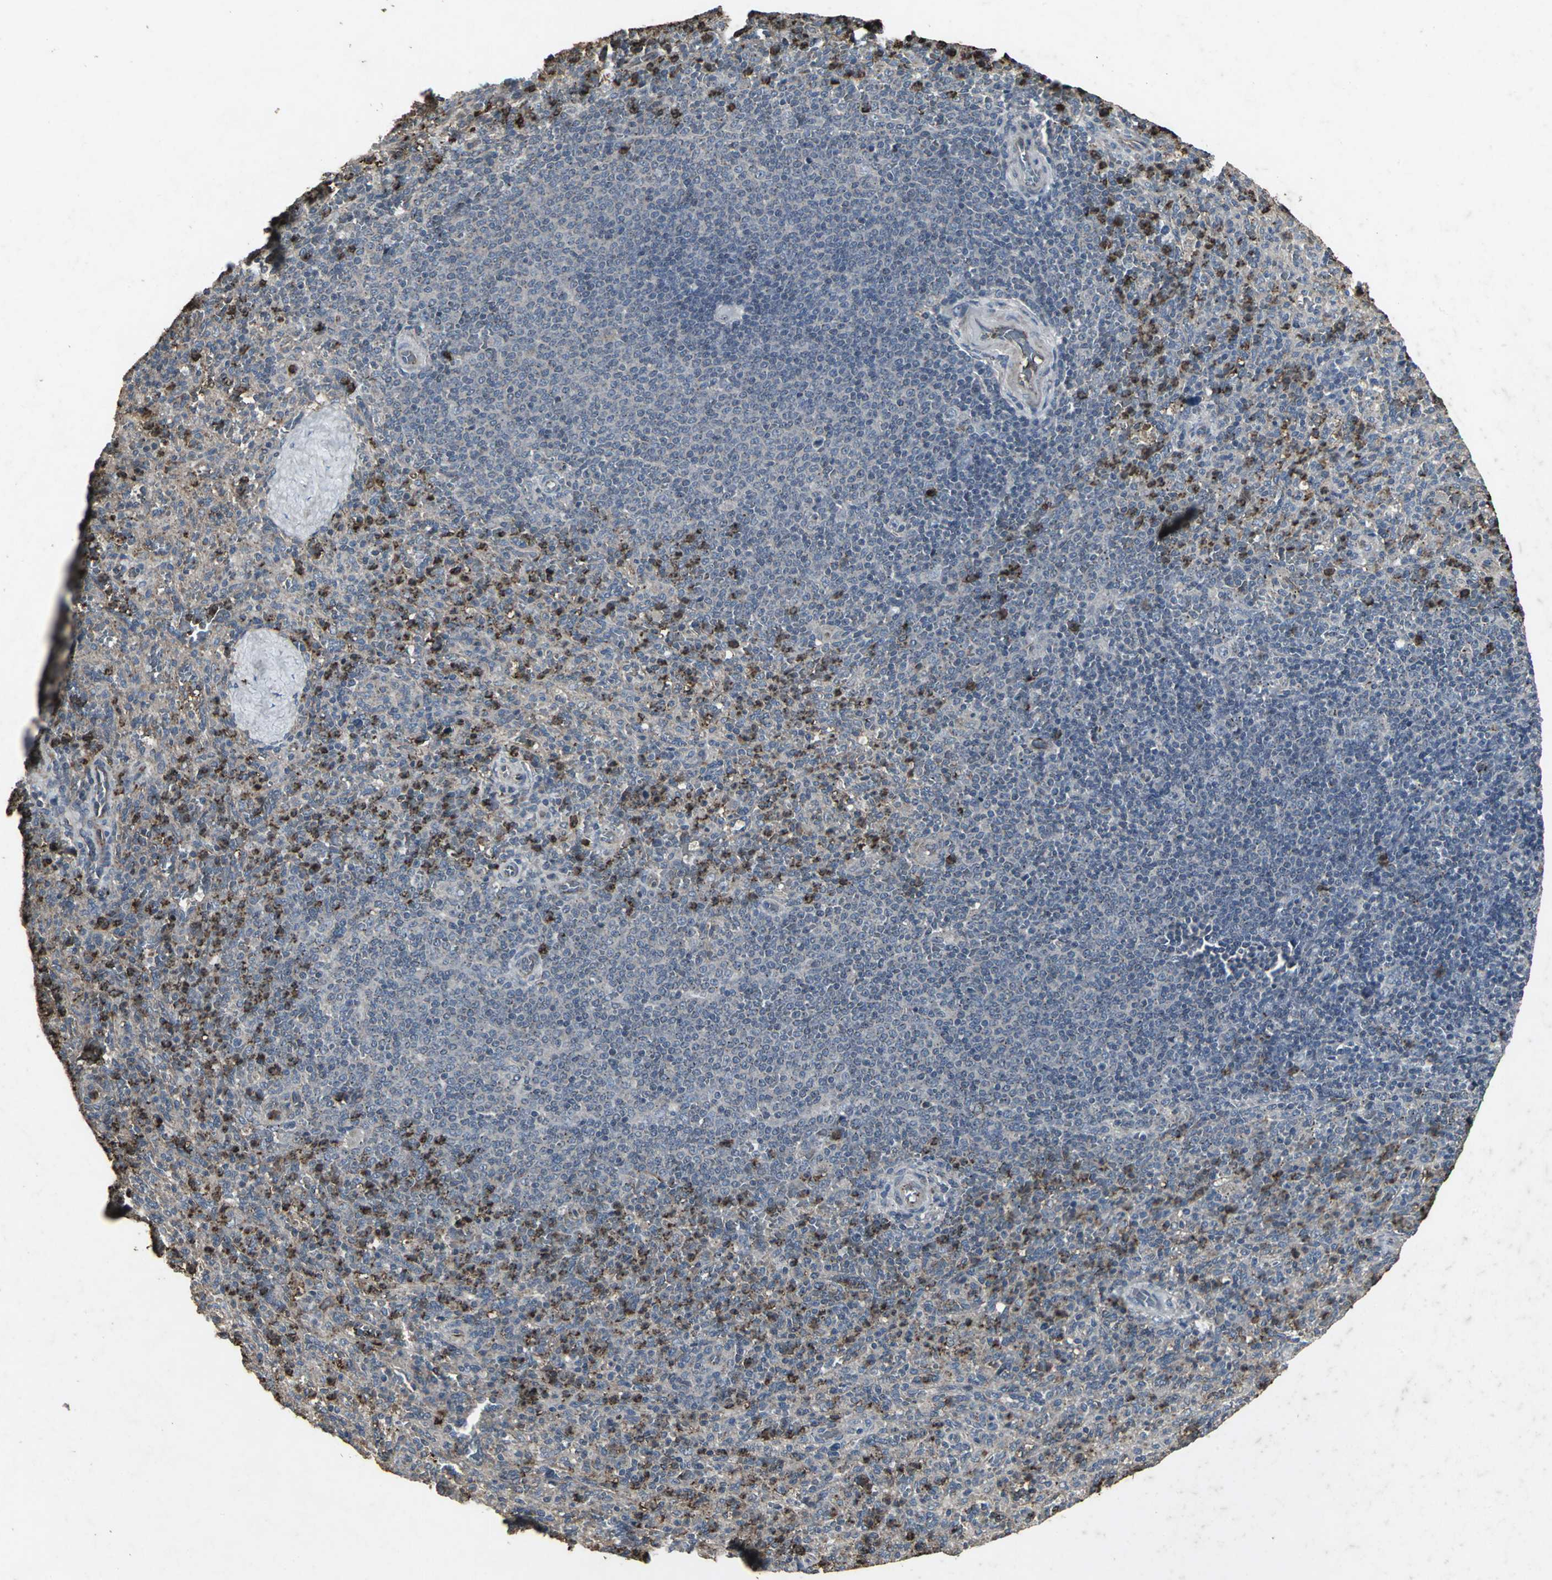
{"staining": {"intensity": "strong", "quantity": "25%-75%", "location": "cytoplasmic/membranous"}, "tissue": "spleen", "cell_type": "Cells in red pulp", "image_type": "normal", "snomed": [{"axis": "morphology", "description": "Normal tissue, NOS"}, {"axis": "topography", "description": "Spleen"}], "caption": "The micrograph demonstrates staining of unremarkable spleen, revealing strong cytoplasmic/membranous protein expression (brown color) within cells in red pulp. (IHC, brightfield microscopy, high magnification).", "gene": "CCR9", "patient": {"sex": "male", "age": 36}}